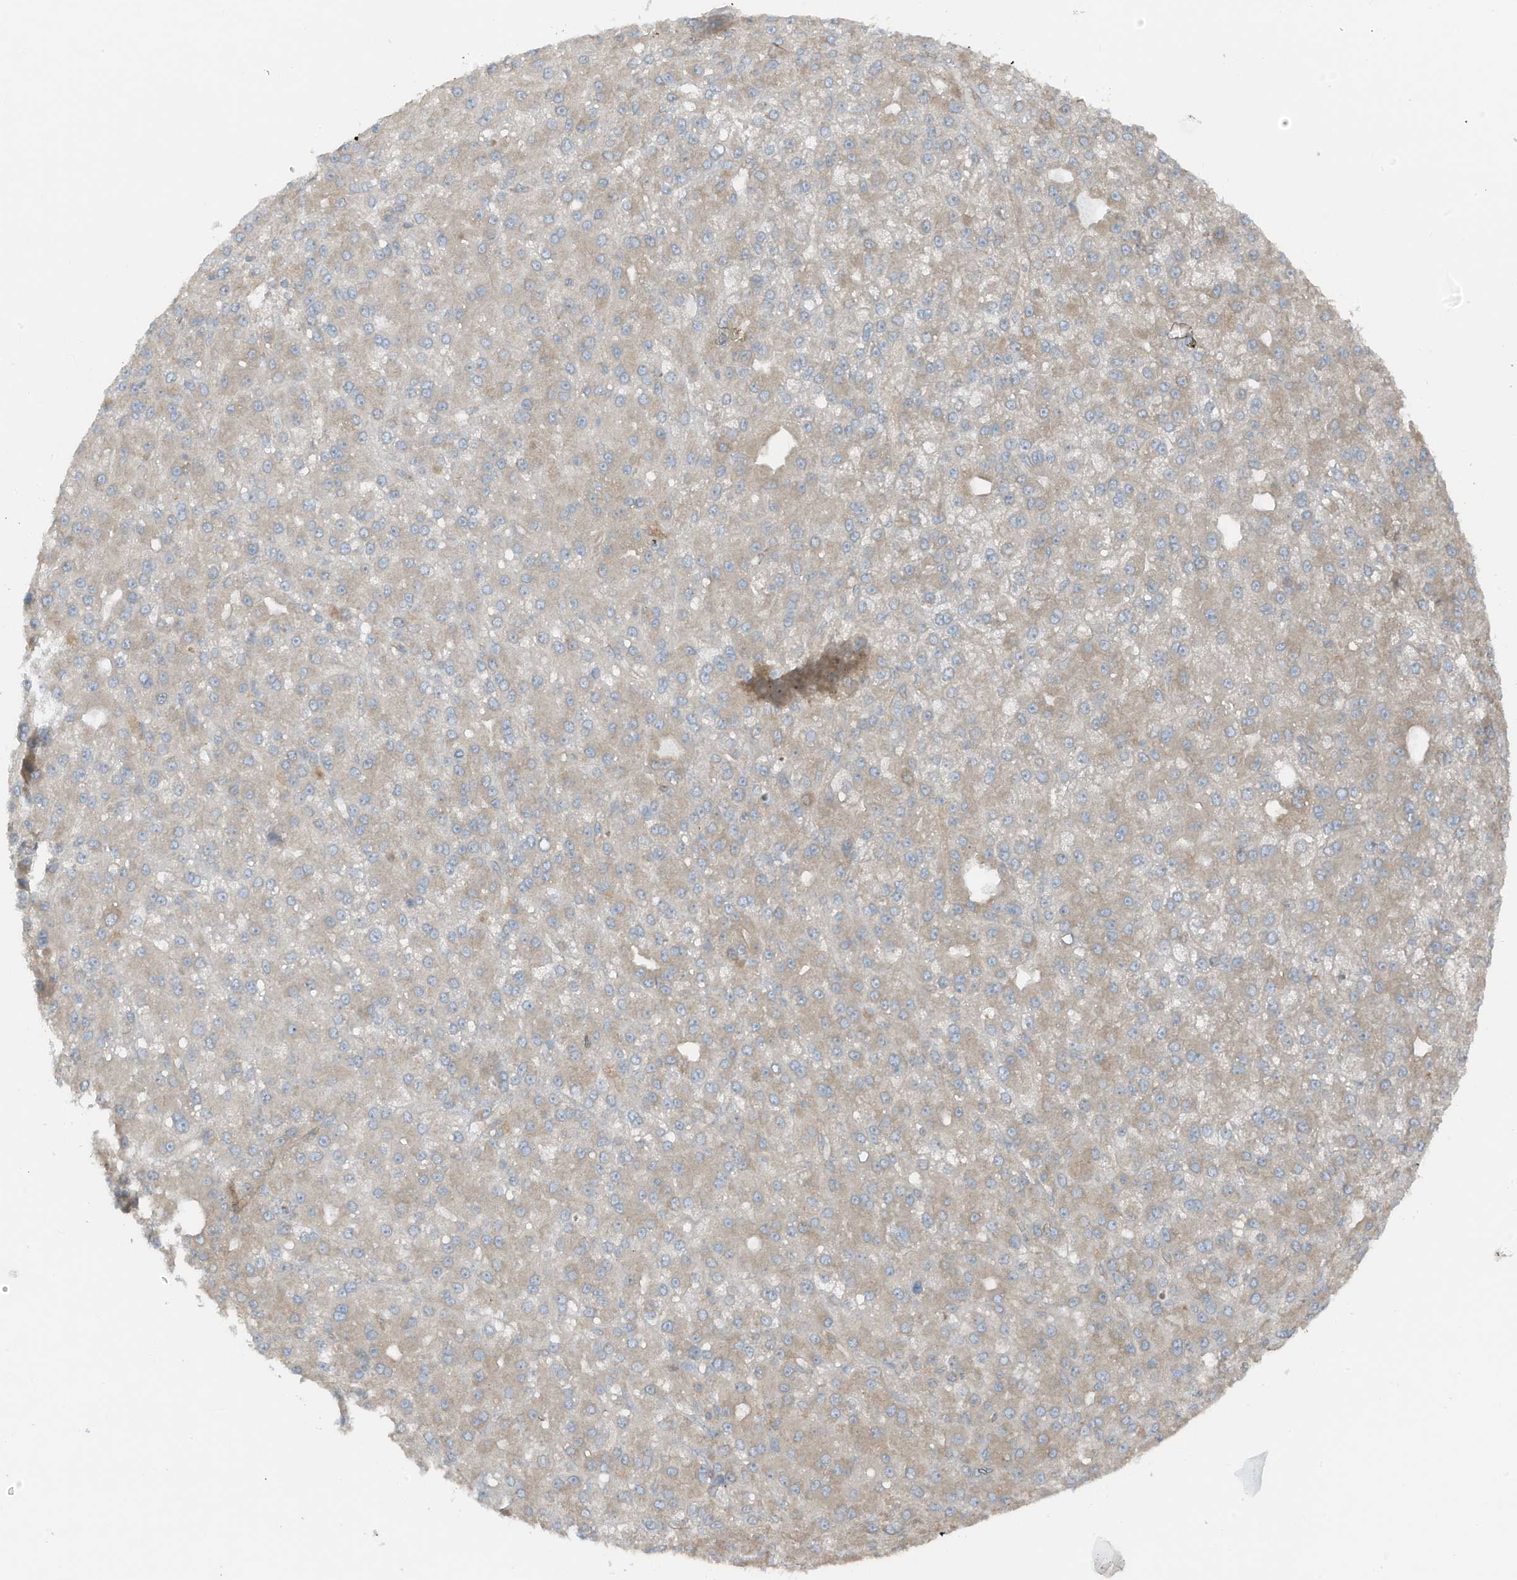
{"staining": {"intensity": "weak", "quantity": "<25%", "location": "cytoplasmic/membranous"}, "tissue": "liver cancer", "cell_type": "Tumor cells", "image_type": "cancer", "snomed": [{"axis": "morphology", "description": "Carcinoma, Hepatocellular, NOS"}, {"axis": "topography", "description": "Liver"}], "caption": "High power microscopy photomicrograph of an immunohistochemistry photomicrograph of liver hepatocellular carcinoma, revealing no significant staining in tumor cells.", "gene": "TXNDC9", "patient": {"sex": "male", "age": 67}}